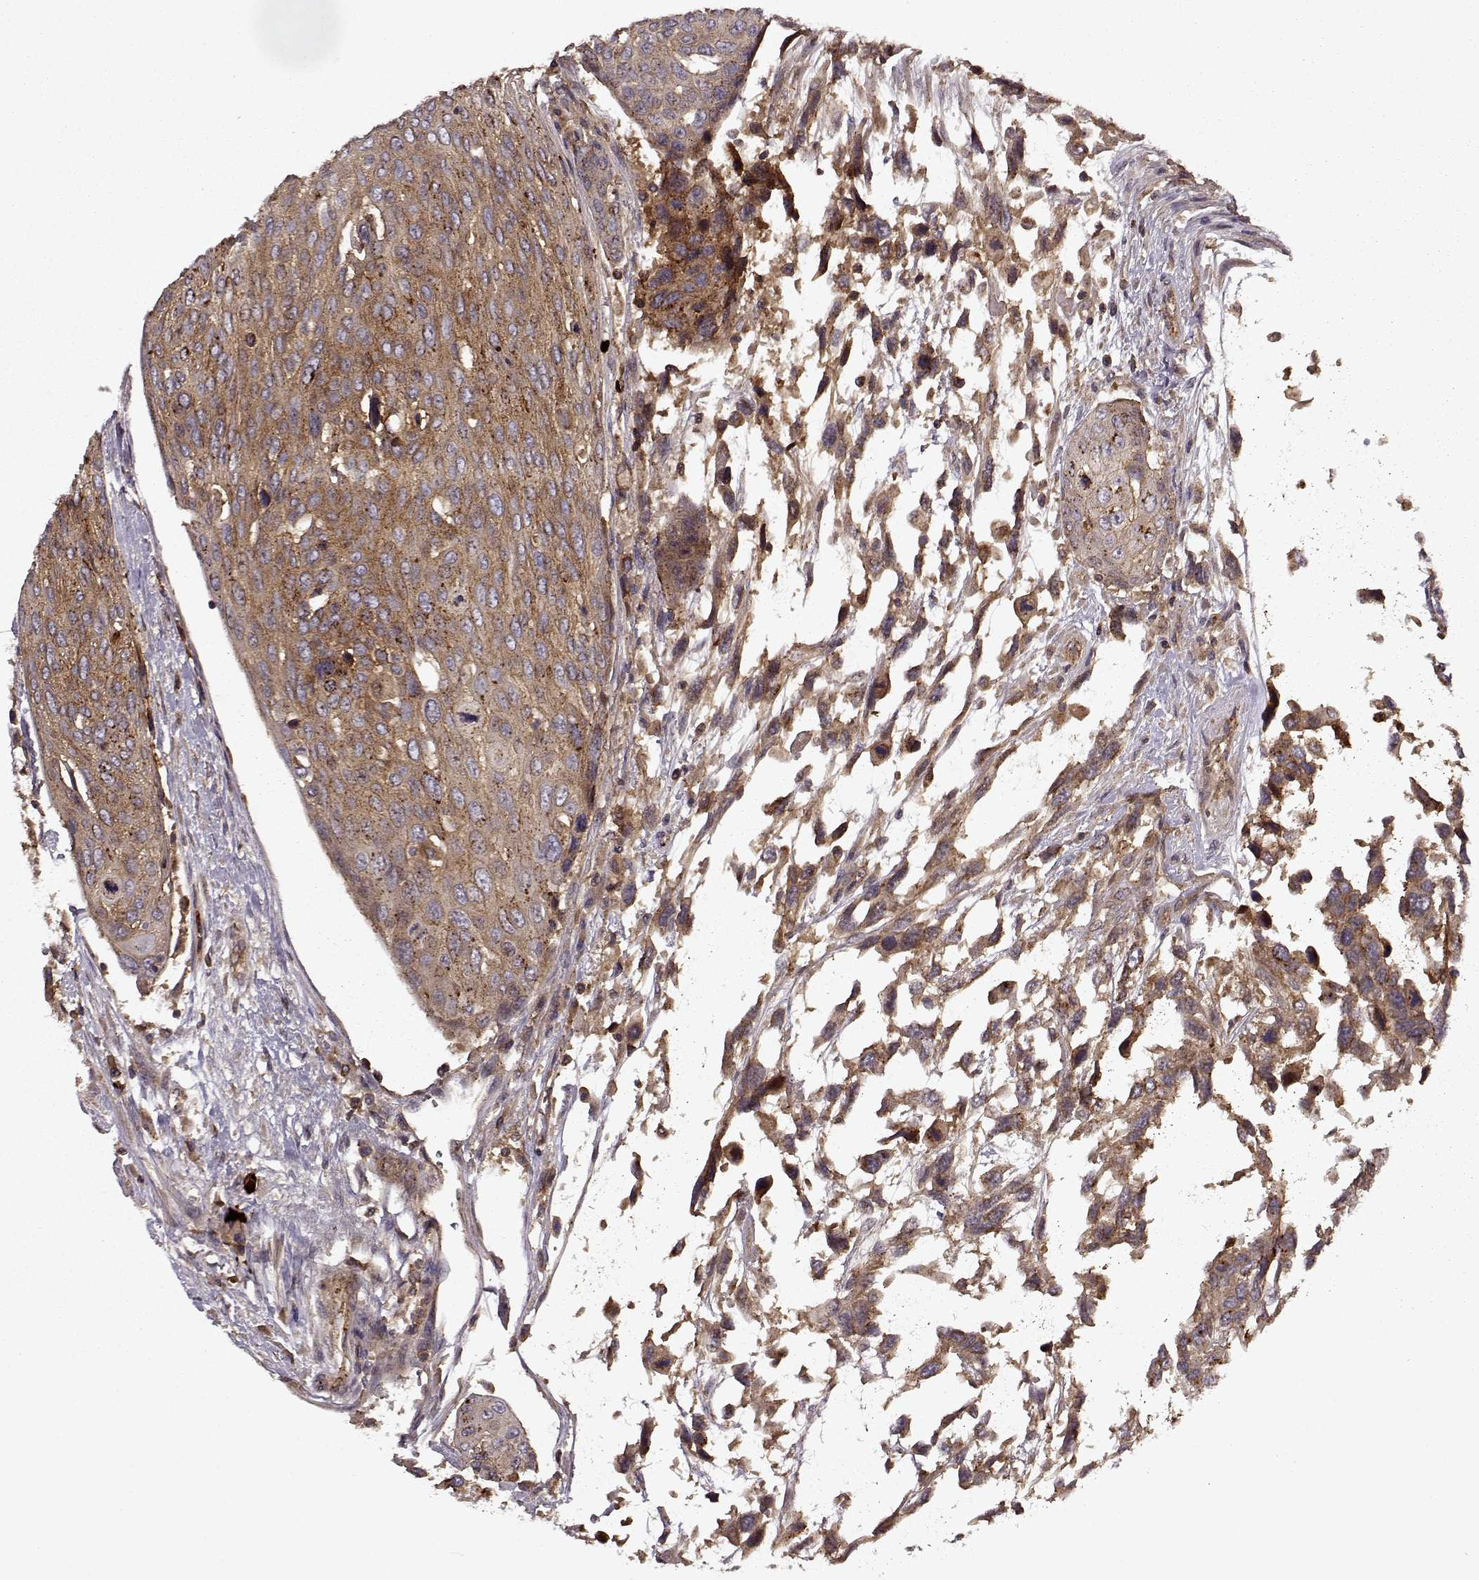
{"staining": {"intensity": "moderate", "quantity": ">75%", "location": "cytoplasmic/membranous"}, "tissue": "urothelial cancer", "cell_type": "Tumor cells", "image_type": "cancer", "snomed": [{"axis": "morphology", "description": "Urothelial carcinoma, High grade"}, {"axis": "topography", "description": "Urinary bladder"}], "caption": "Immunohistochemical staining of urothelial carcinoma (high-grade) exhibits medium levels of moderate cytoplasmic/membranous protein positivity in approximately >75% of tumor cells.", "gene": "IFRD2", "patient": {"sex": "female", "age": 70}}